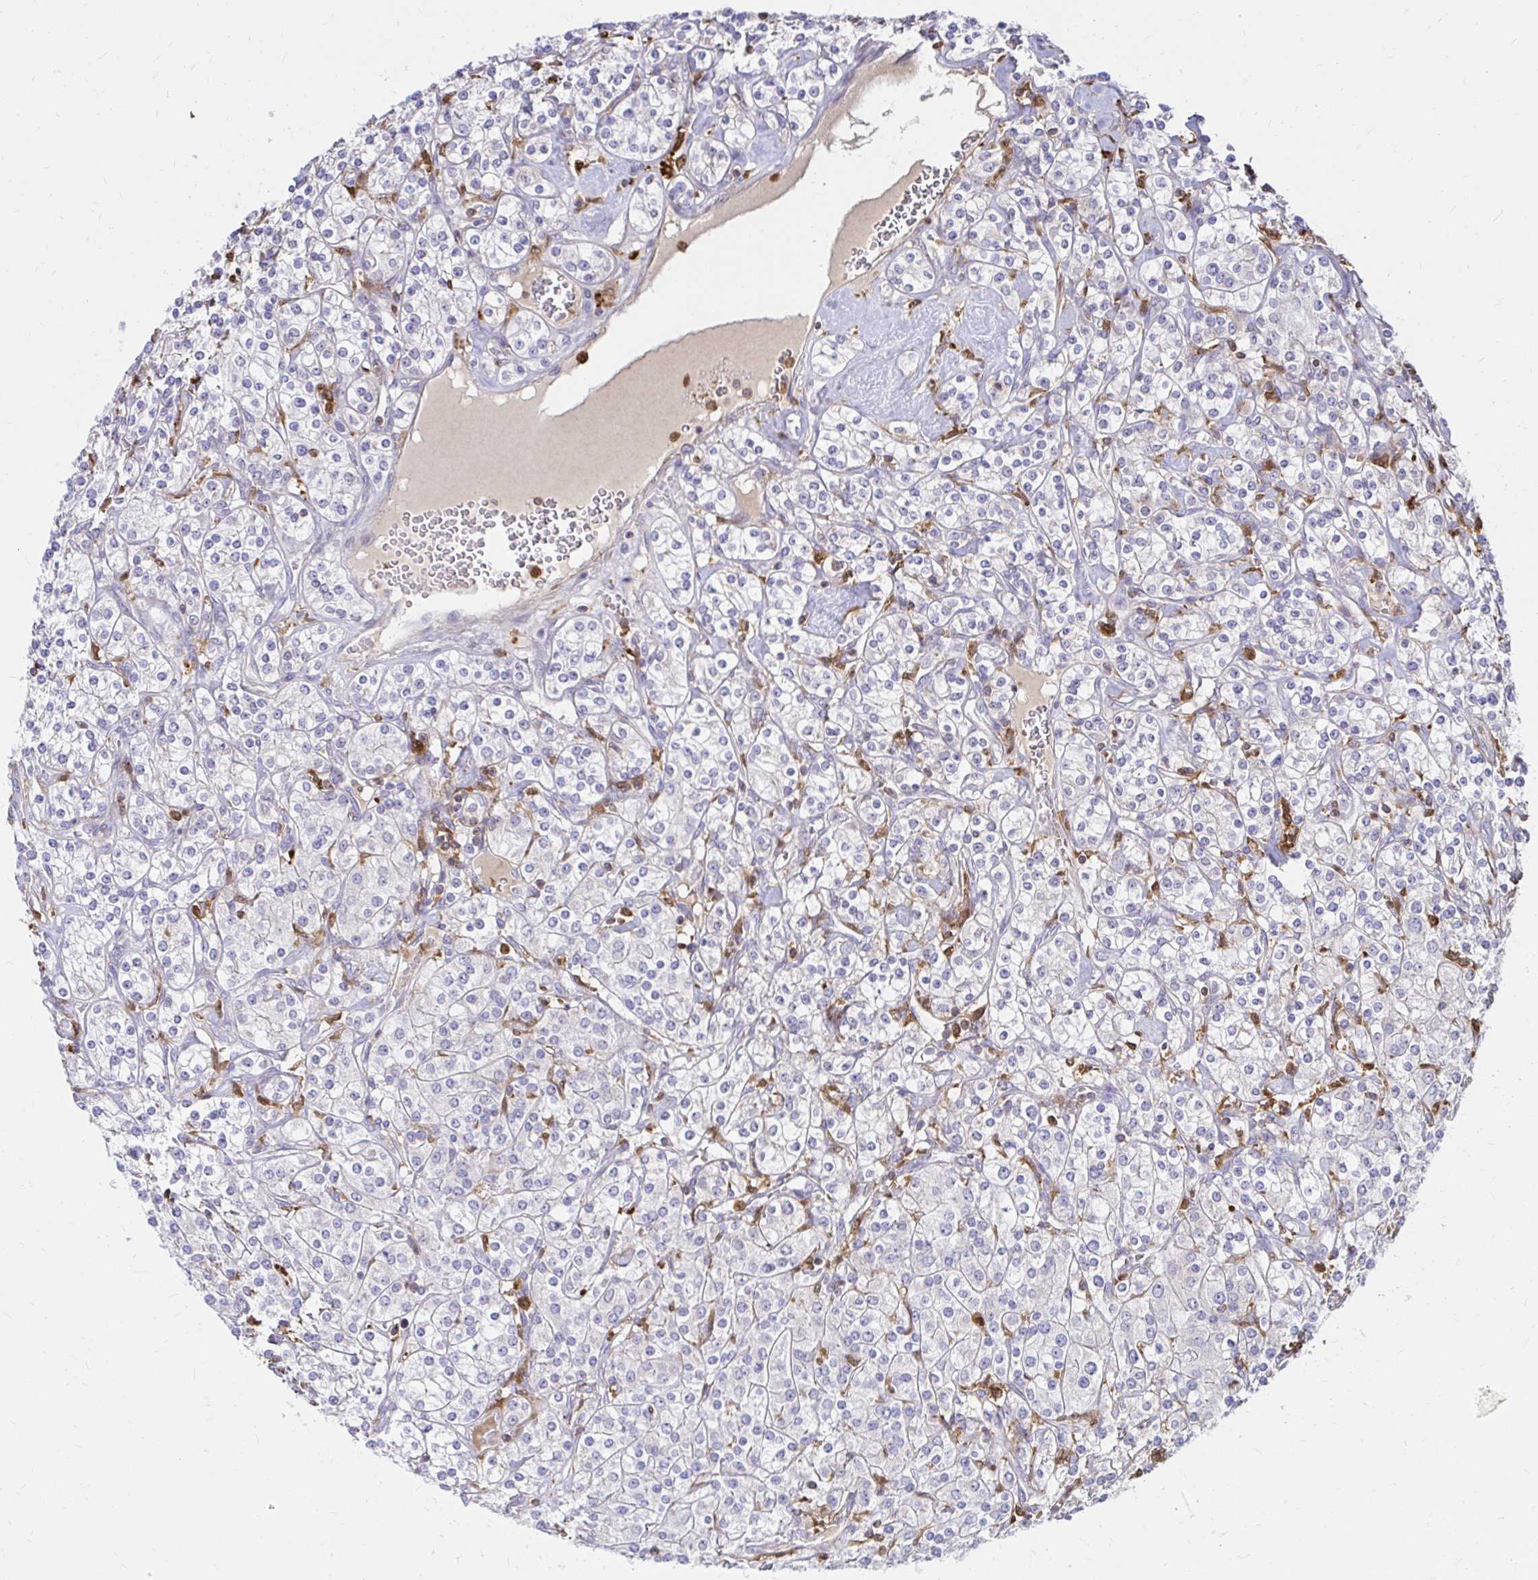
{"staining": {"intensity": "negative", "quantity": "none", "location": "none"}, "tissue": "renal cancer", "cell_type": "Tumor cells", "image_type": "cancer", "snomed": [{"axis": "morphology", "description": "Adenocarcinoma, NOS"}, {"axis": "topography", "description": "Kidney"}], "caption": "Protein analysis of renal cancer (adenocarcinoma) exhibits no significant staining in tumor cells.", "gene": "PYCARD", "patient": {"sex": "male", "age": 77}}